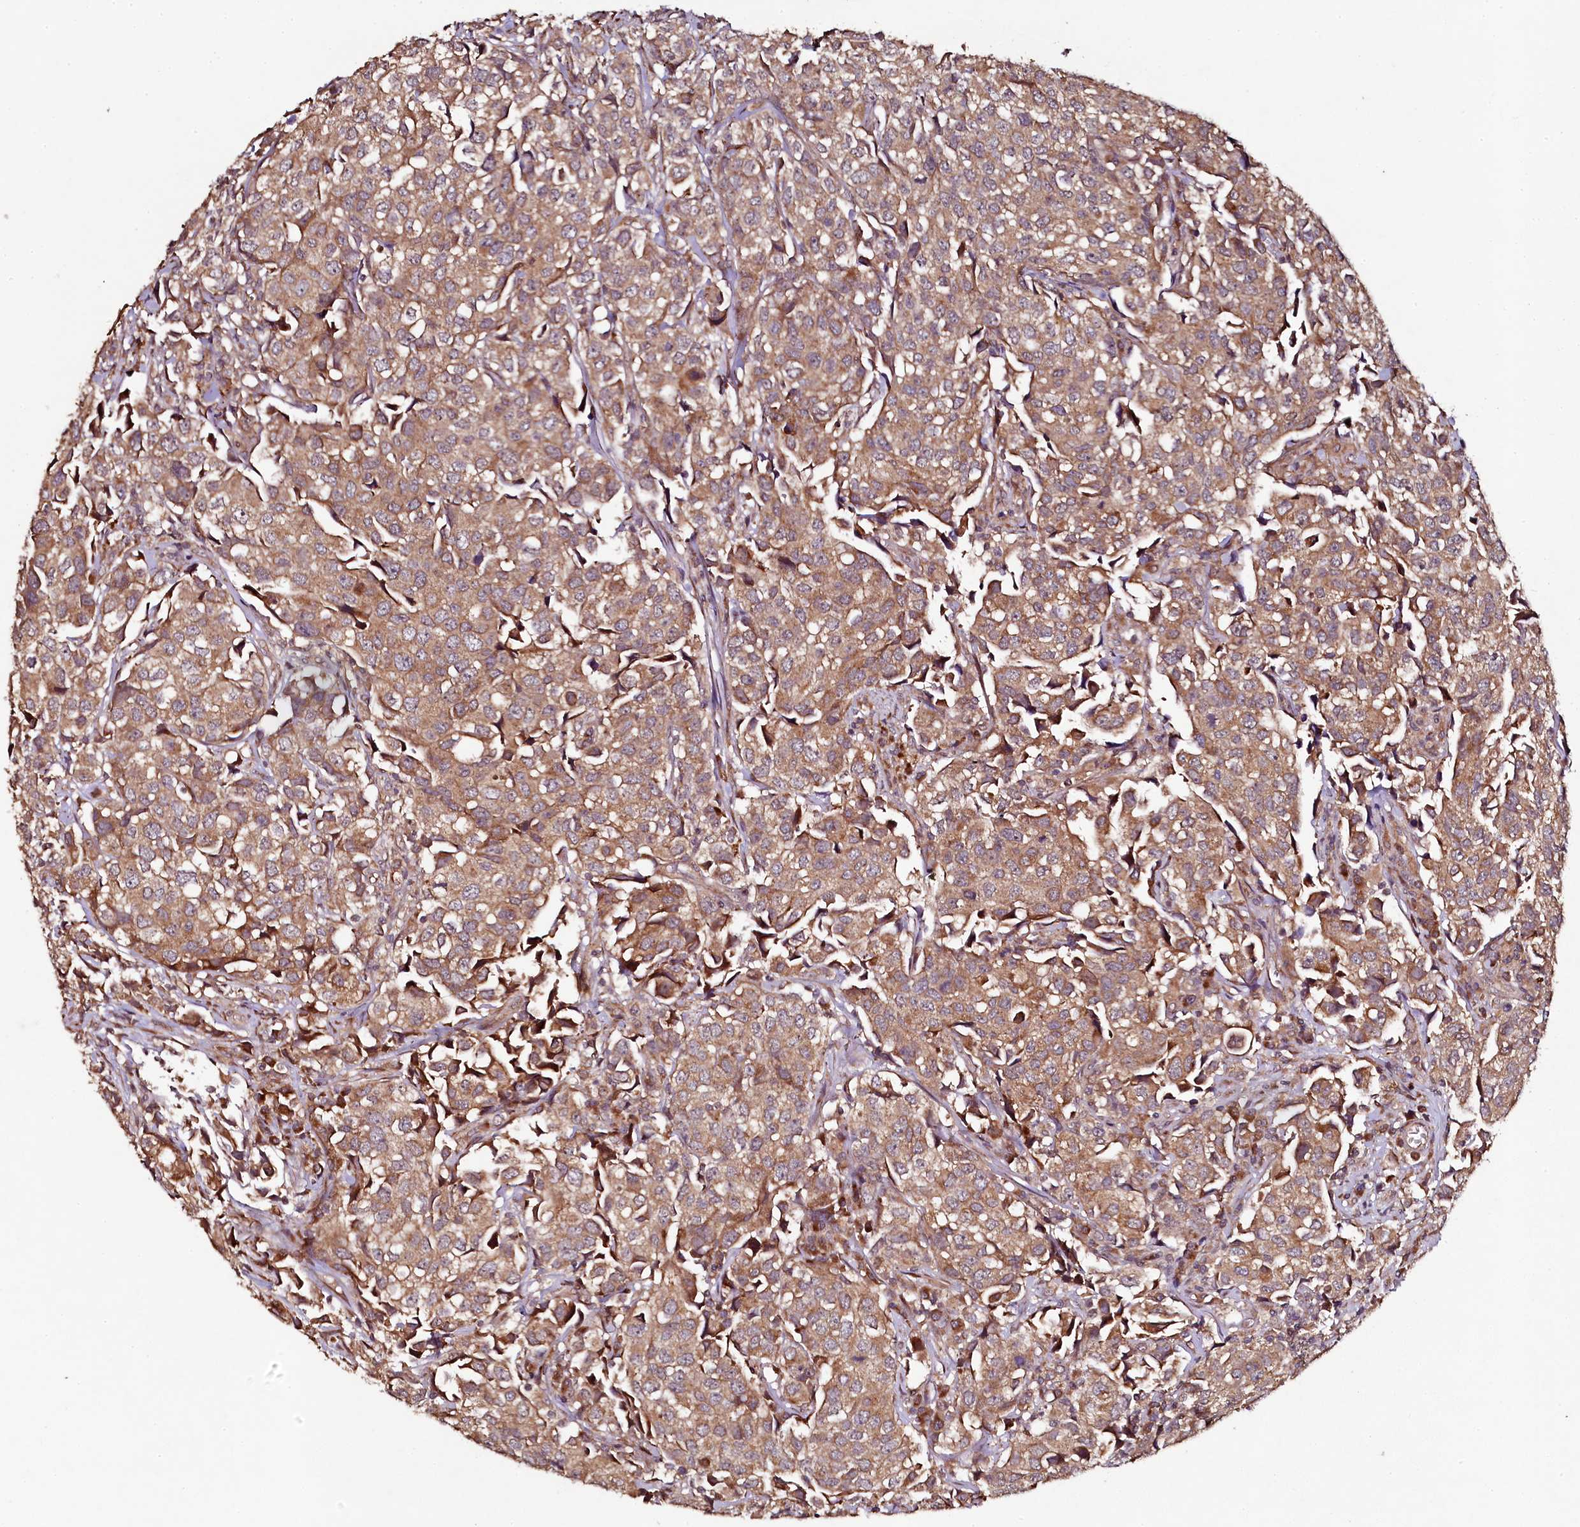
{"staining": {"intensity": "moderate", "quantity": ">75%", "location": "cytoplasmic/membranous"}, "tissue": "urothelial cancer", "cell_type": "Tumor cells", "image_type": "cancer", "snomed": [{"axis": "morphology", "description": "Urothelial carcinoma, High grade"}, {"axis": "topography", "description": "Urinary bladder"}], "caption": "Immunohistochemical staining of human urothelial cancer displays medium levels of moderate cytoplasmic/membranous positivity in about >75% of tumor cells.", "gene": "SEC24C", "patient": {"sex": "female", "age": 75}}